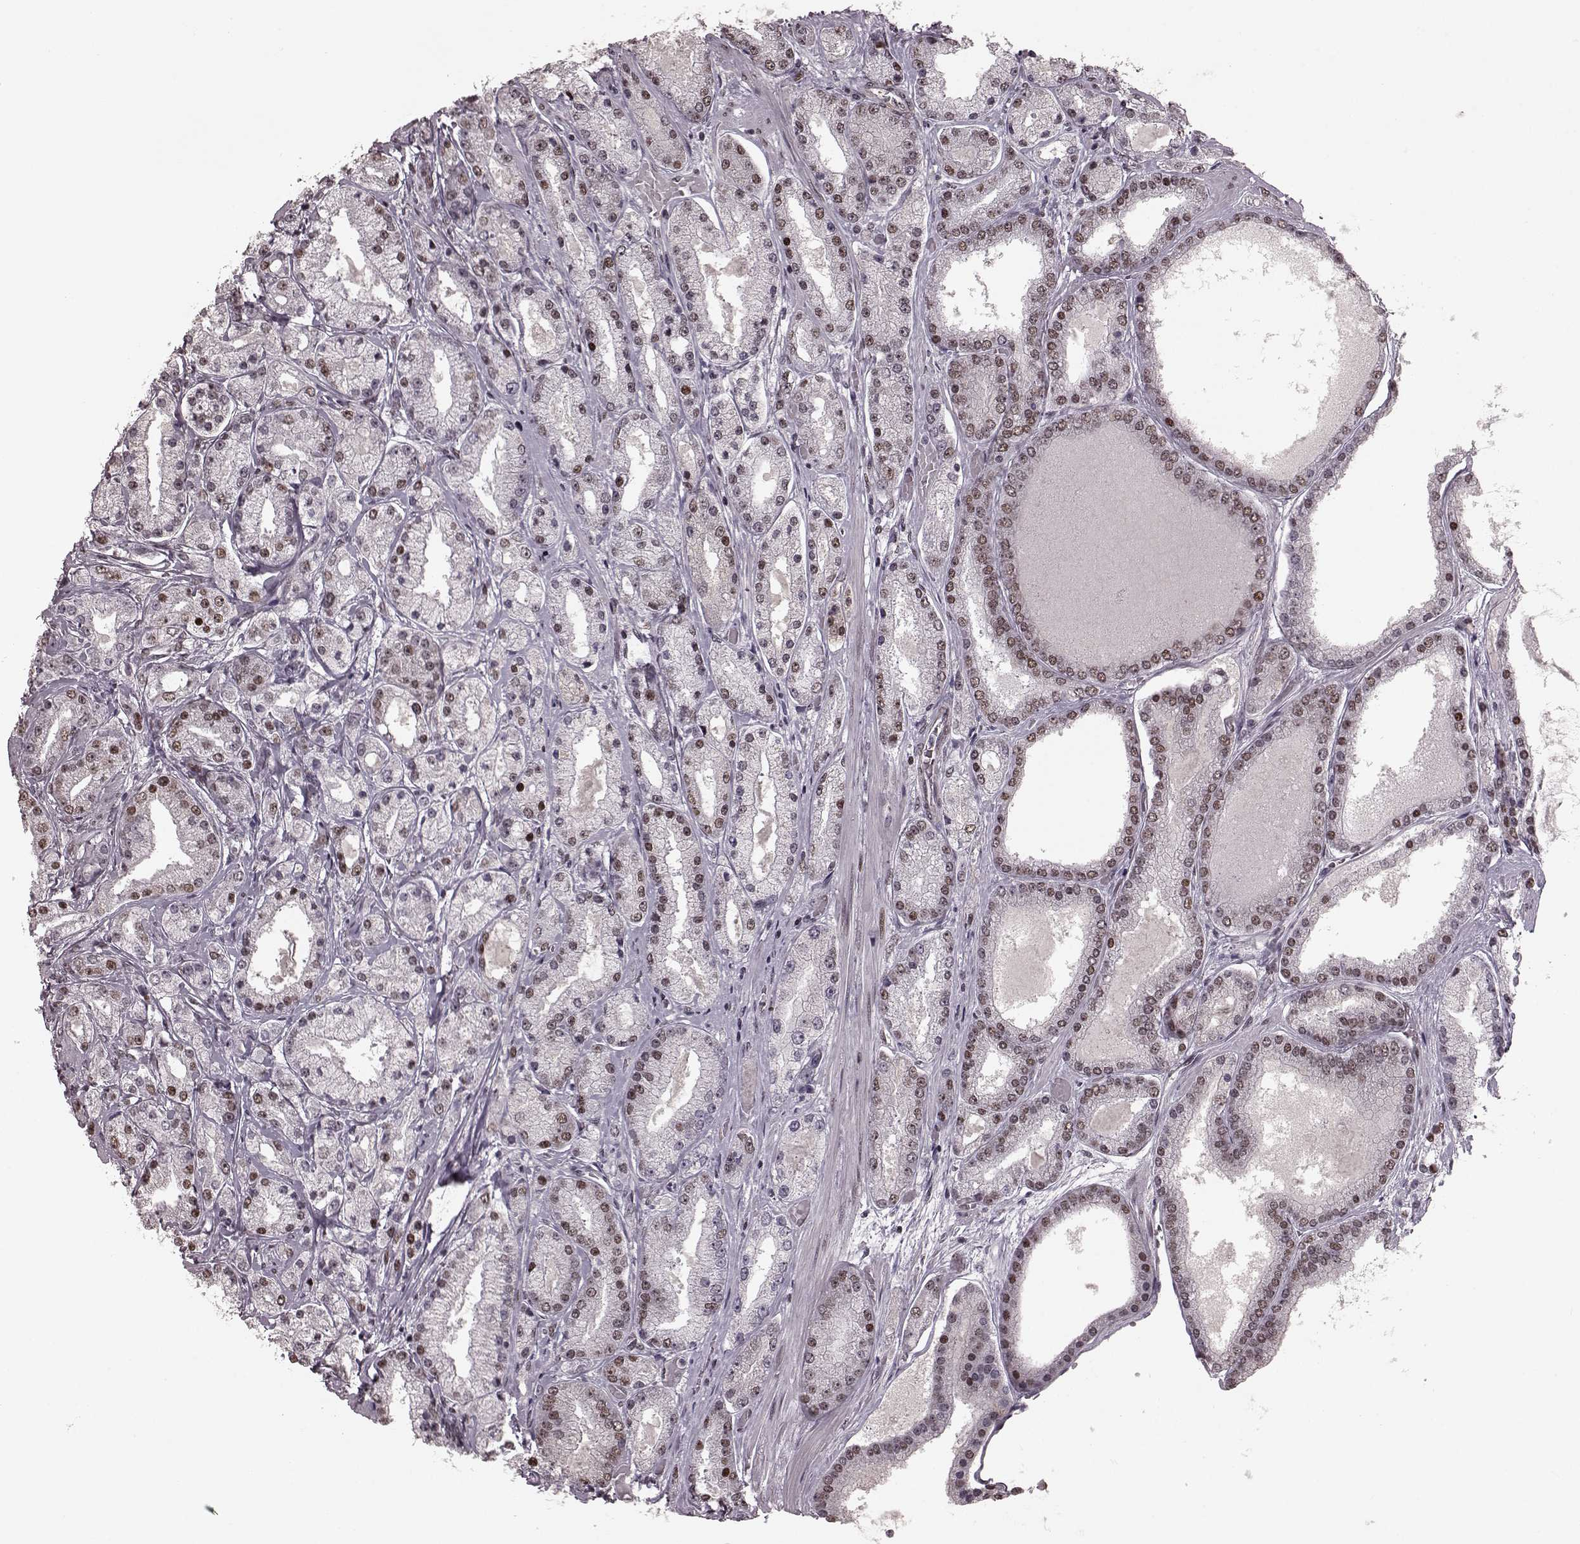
{"staining": {"intensity": "weak", "quantity": "25%-75%", "location": "nuclear"}, "tissue": "prostate cancer", "cell_type": "Tumor cells", "image_type": "cancer", "snomed": [{"axis": "morphology", "description": "Adenocarcinoma, High grade"}, {"axis": "topography", "description": "Prostate"}], "caption": "High-power microscopy captured an immunohistochemistry (IHC) photomicrograph of prostate cancer (adenocarcinoma (high-grade)), revealing weak nuclear positivity in about 25%-75% of tumor cells. Nuclei are stained in blue.", "gene": "NR2C1", "patient": {"sex": "male", "age": 67}}